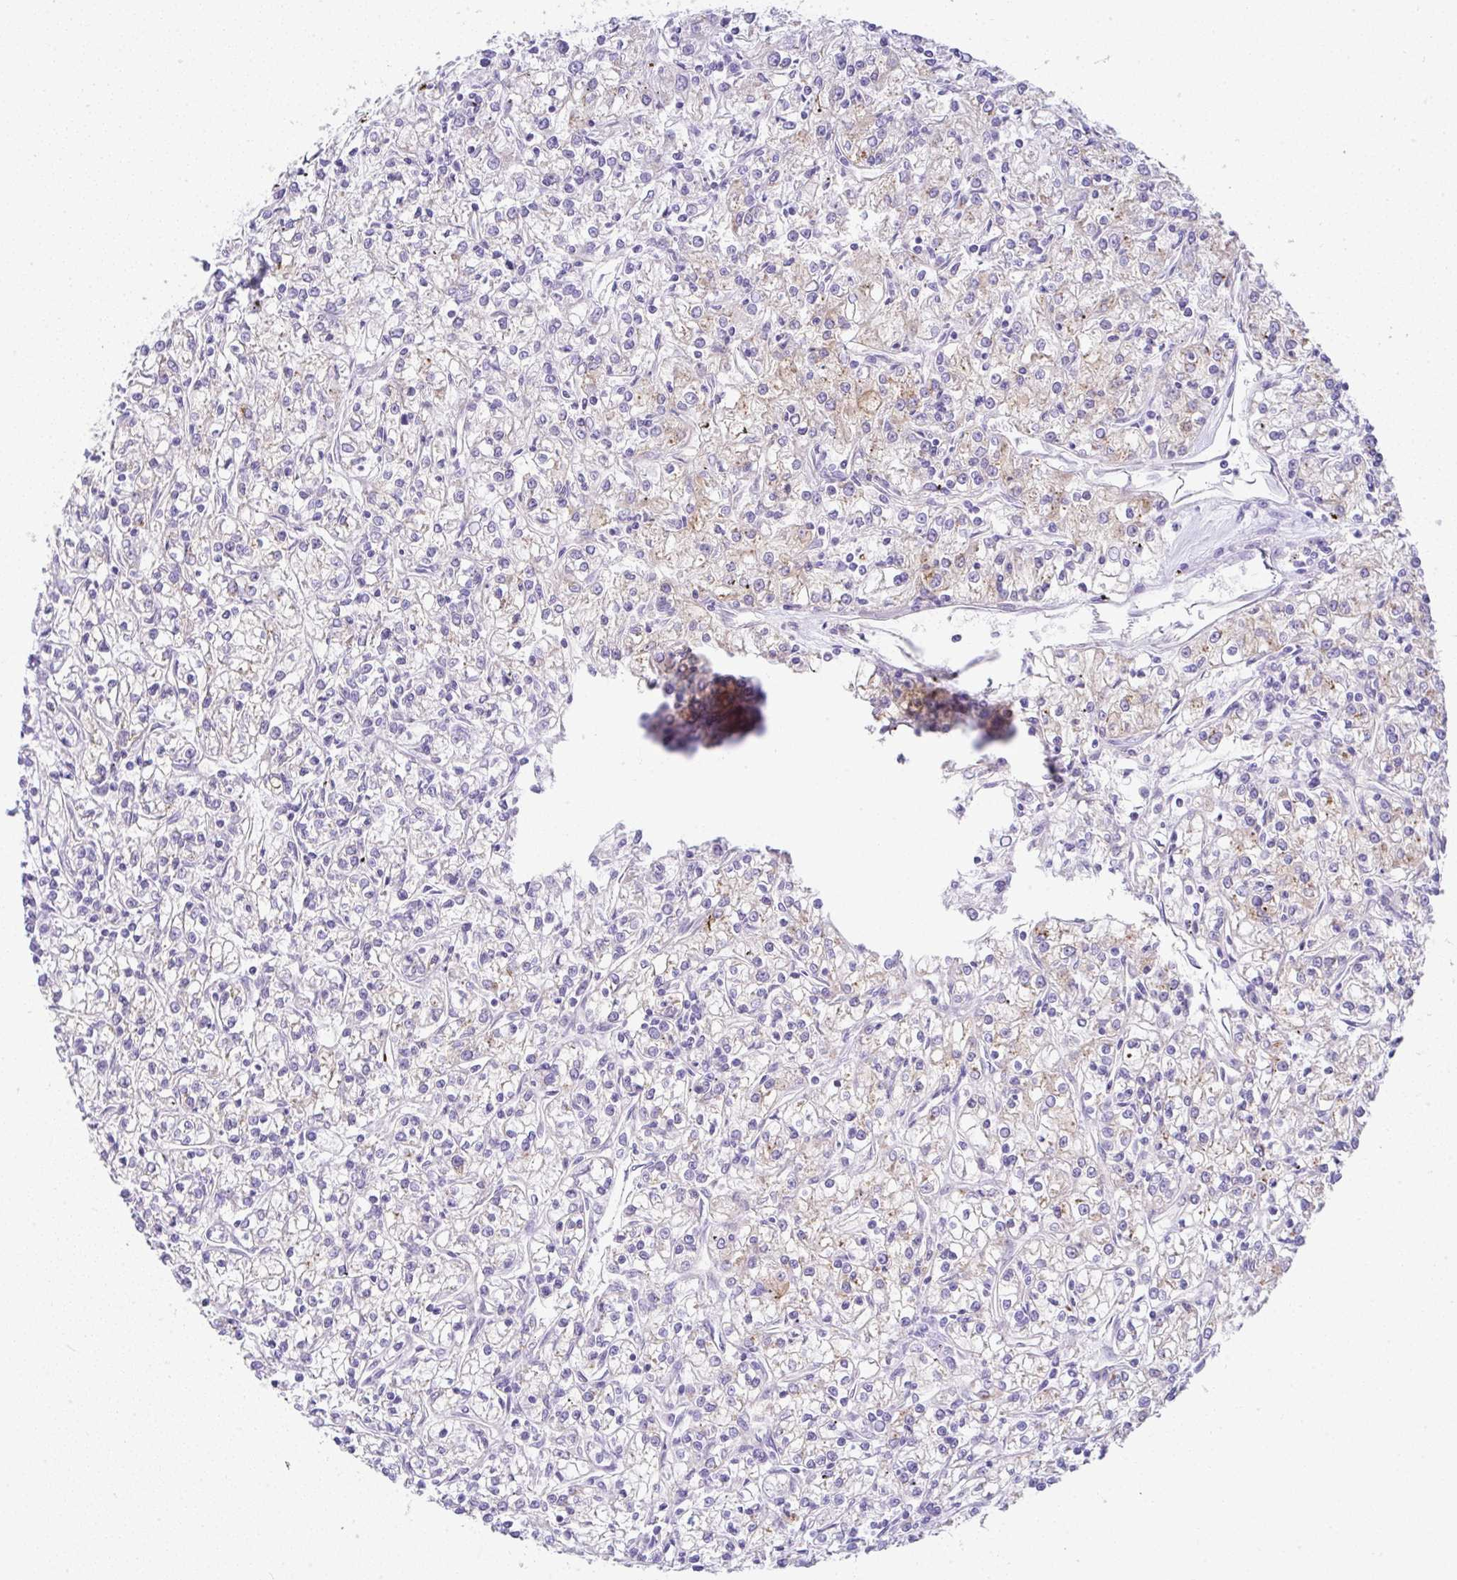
{"staining": {"intensity": "weak", "quantity": "25%-75%", "location": "cytoplasmic/membranous"}, "tissue": "renal cancer", "cell_type": "Tumor cells", "image_type": "cancer", "snomed": [{"axis": "morphology", "description": "Adenocarcinoma, NOS"}, {"axis": "topography", "description": "Kidney"}], "caption": "IHC staining of renal adenocarcinoma, which displays low levels of weak cytoplasmic/membranous expression in approximately 25%-75% of tumor cells indicating weak cytoplasmic/membranous protein positivity. The staining was performed using DAB (3,3'-diaminobenzidine) (brown) for protein detection and nuclei were counterstained in hematoxylin (blue).", "gene": "FAM177A1", "patient": {"sex": "female", "age": 59}}